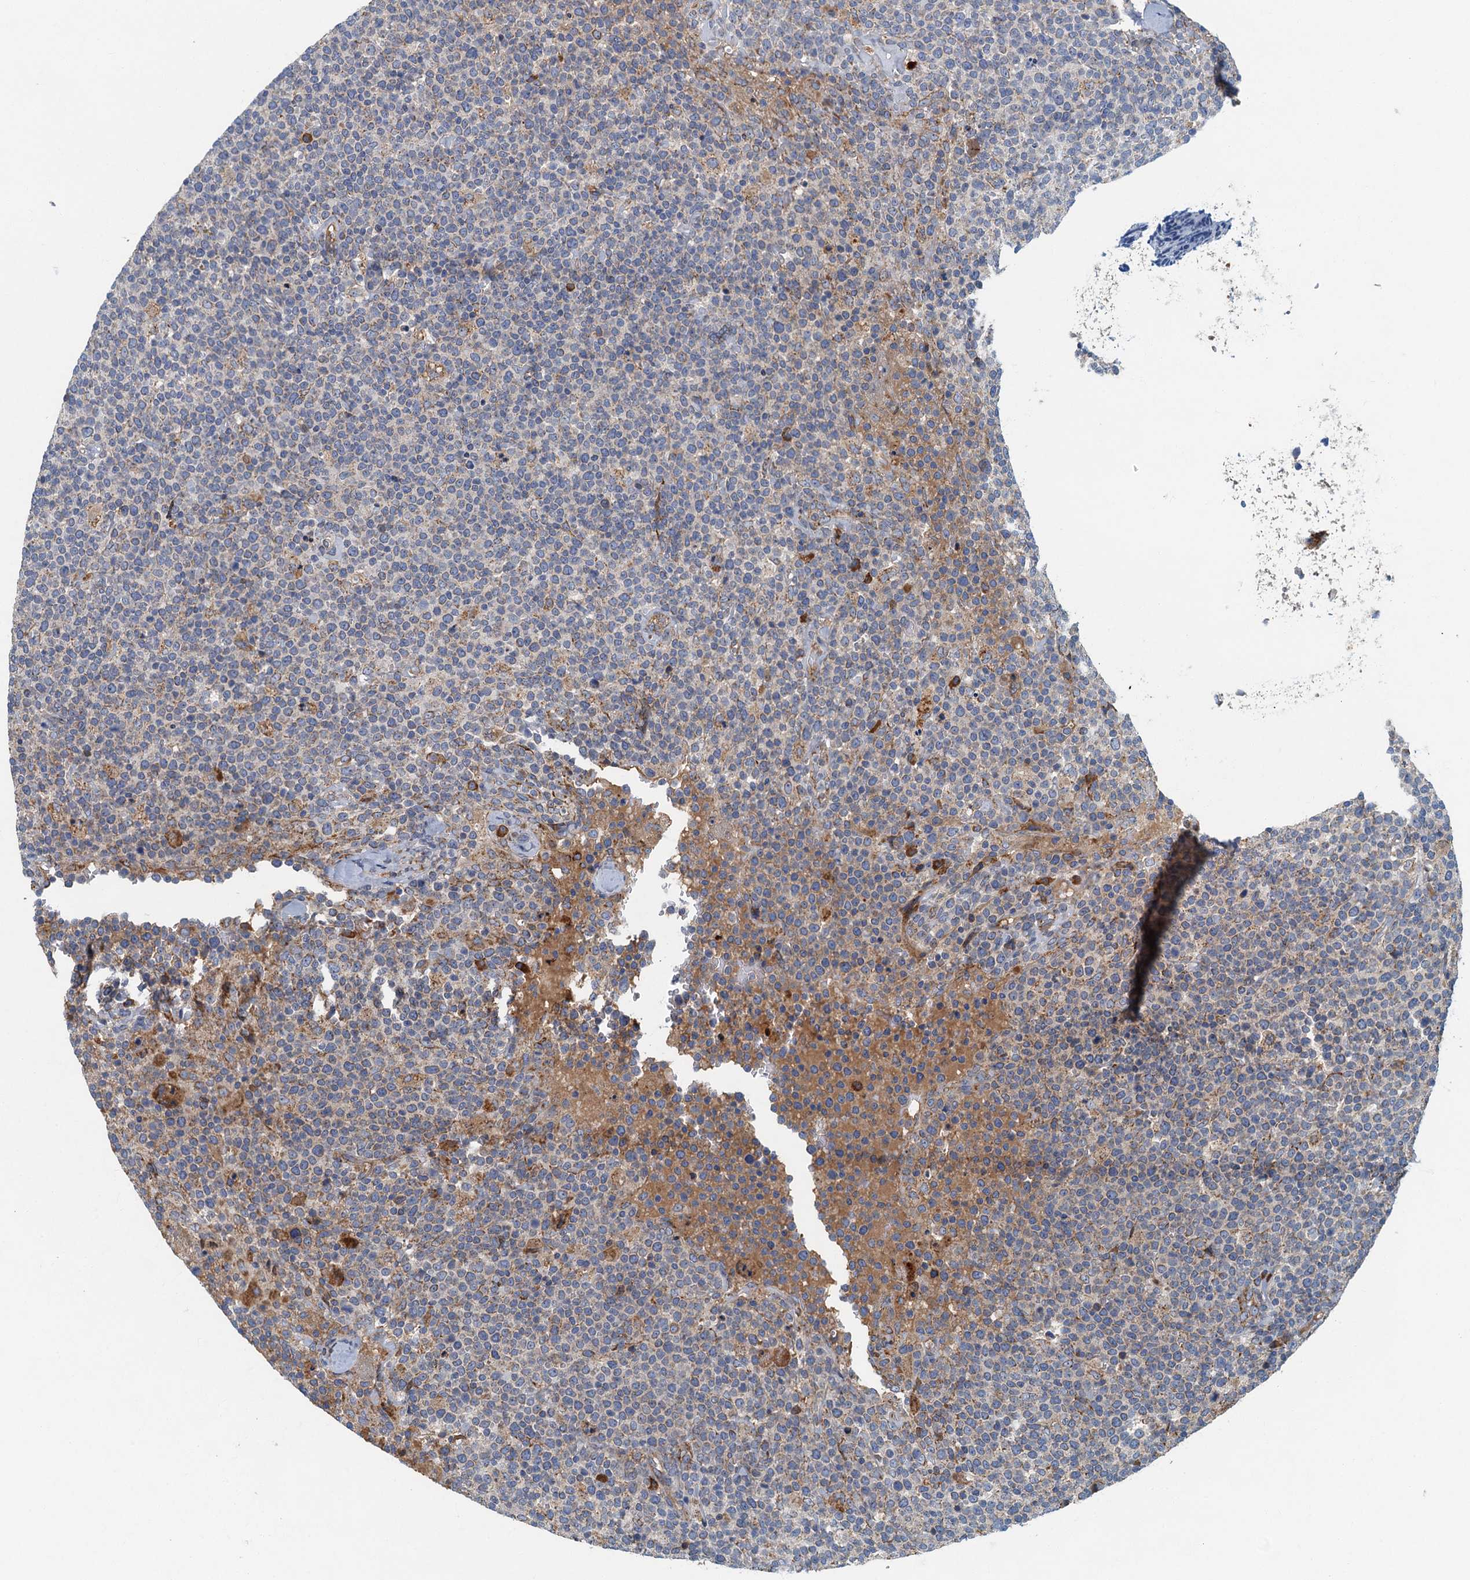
{"staining": {"intensity": "negative", "quantity": "none", "location": "none"}, "tissue": "lymphoma", "cell_type": "Tumor cells", "image_type": "cancer", "snomed": [{"axis": "morphology", "description": "Malignant lymphoma, non-Hodgkin's type, High grade"}, {"axis": "topography", "description": "Lymph node"}], "caption": "Immunohistochemistry (IHC) of malignant lymphoma, non-Hodgkin's type (high-grade) displays no positivity in tumor cells. (DAB immunohistochemistry visualized using brightfield microscopy, high magnification).", "gene": "SPDYC", "patient": {"sex": "male", "age": 61}}